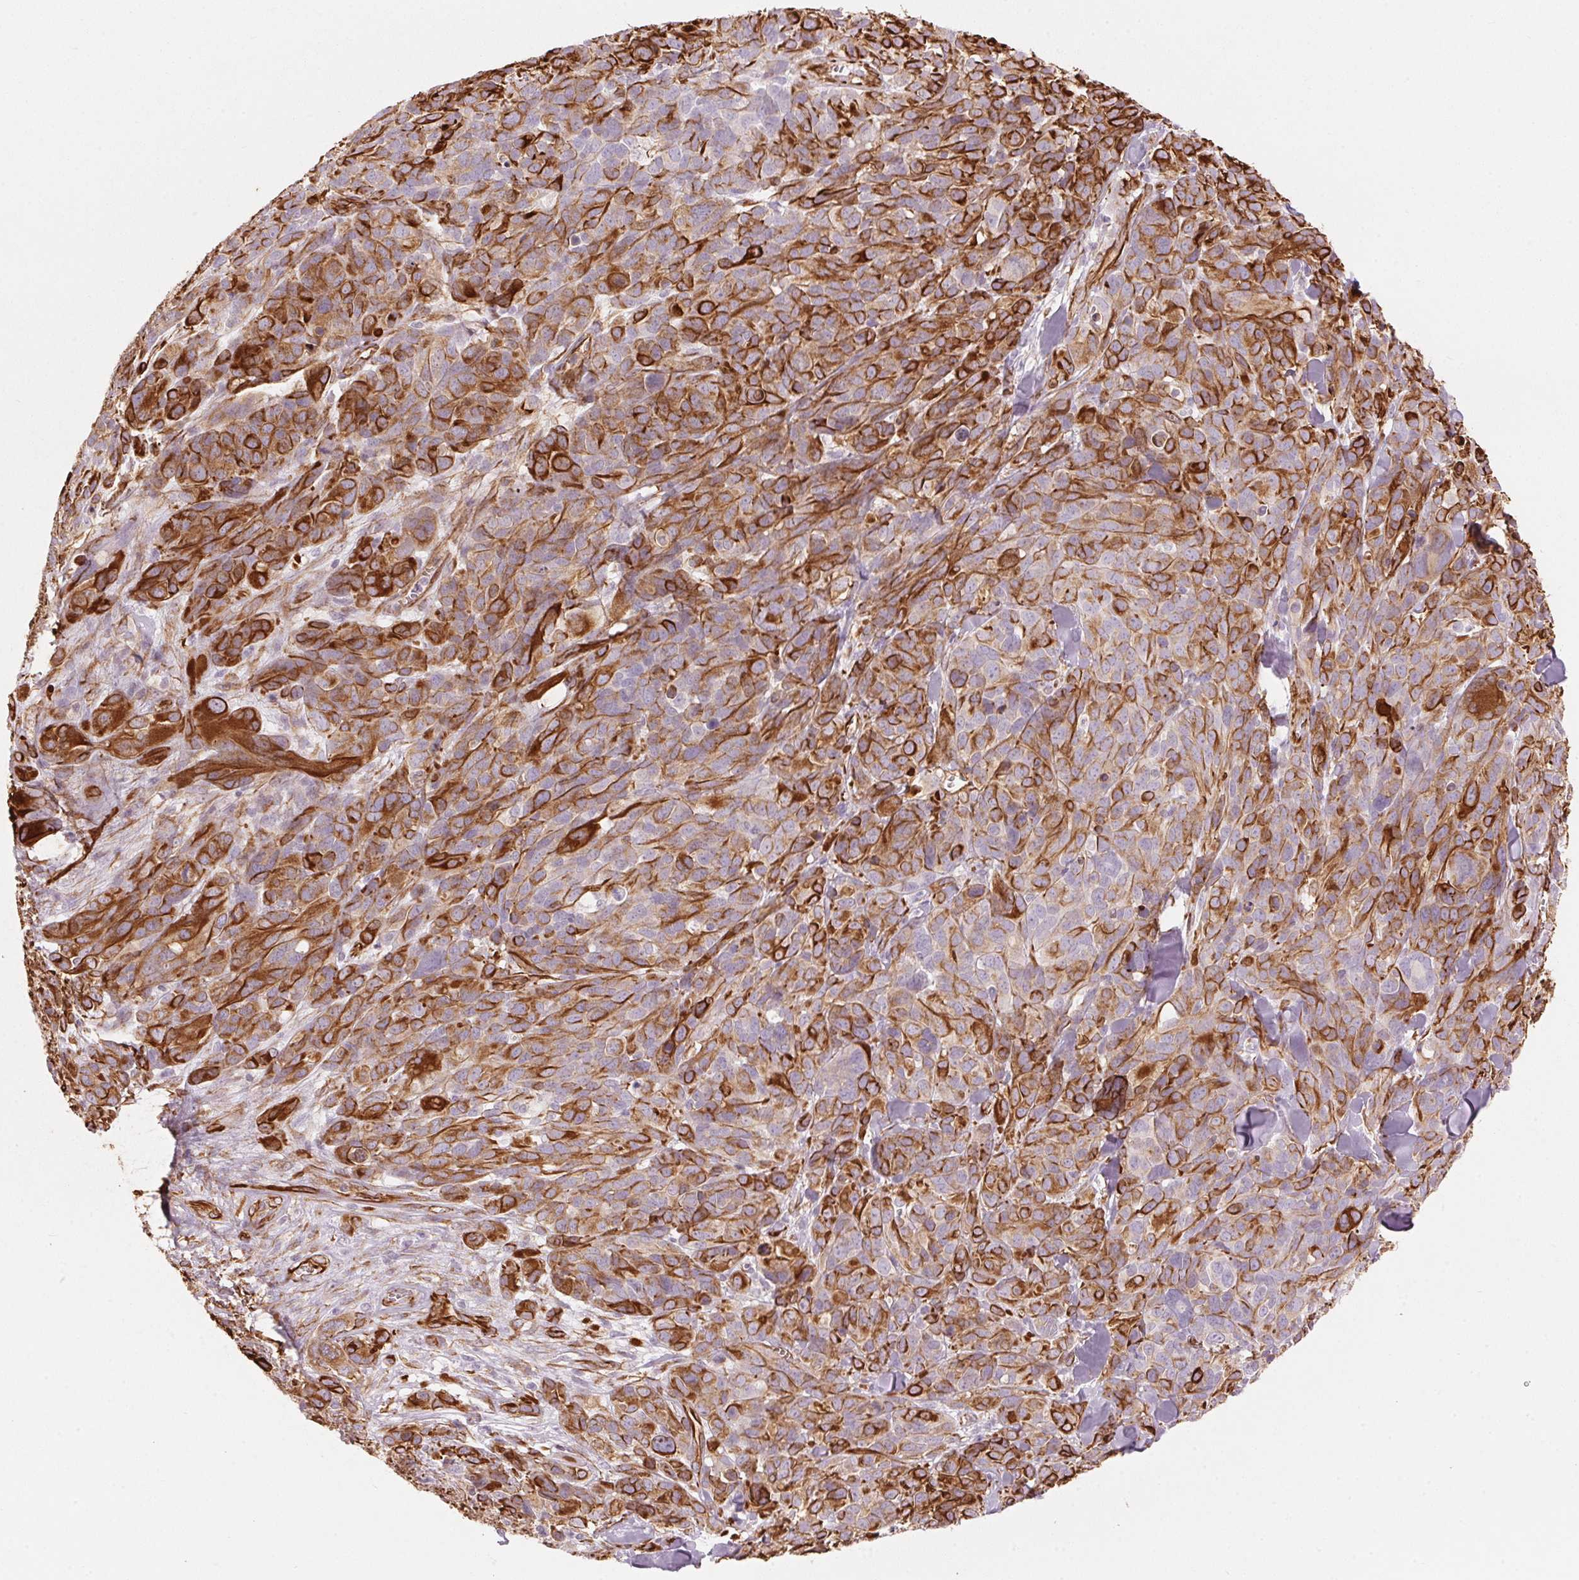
{"staining": {"intensity": "strong", "quantity": "25%-75%", "location": "cytoplasmic/membranous"}, "tissue": "melanoma", "cell_type": "Tumor cells", "image_type": "cancer", "snomed": [{"axis": "morphology", "description": "Malignant melanoma, NOS"}, {"axis": "topography", "description": "Skin"}], "caption": "Protein expression analysis of human malignant melanoma reveals strong cytoplasmic/membranous expression in about 25%-75% of tumor cells.", "gene": "CLPS", "patient": {"sex": "male", "age": 51}}